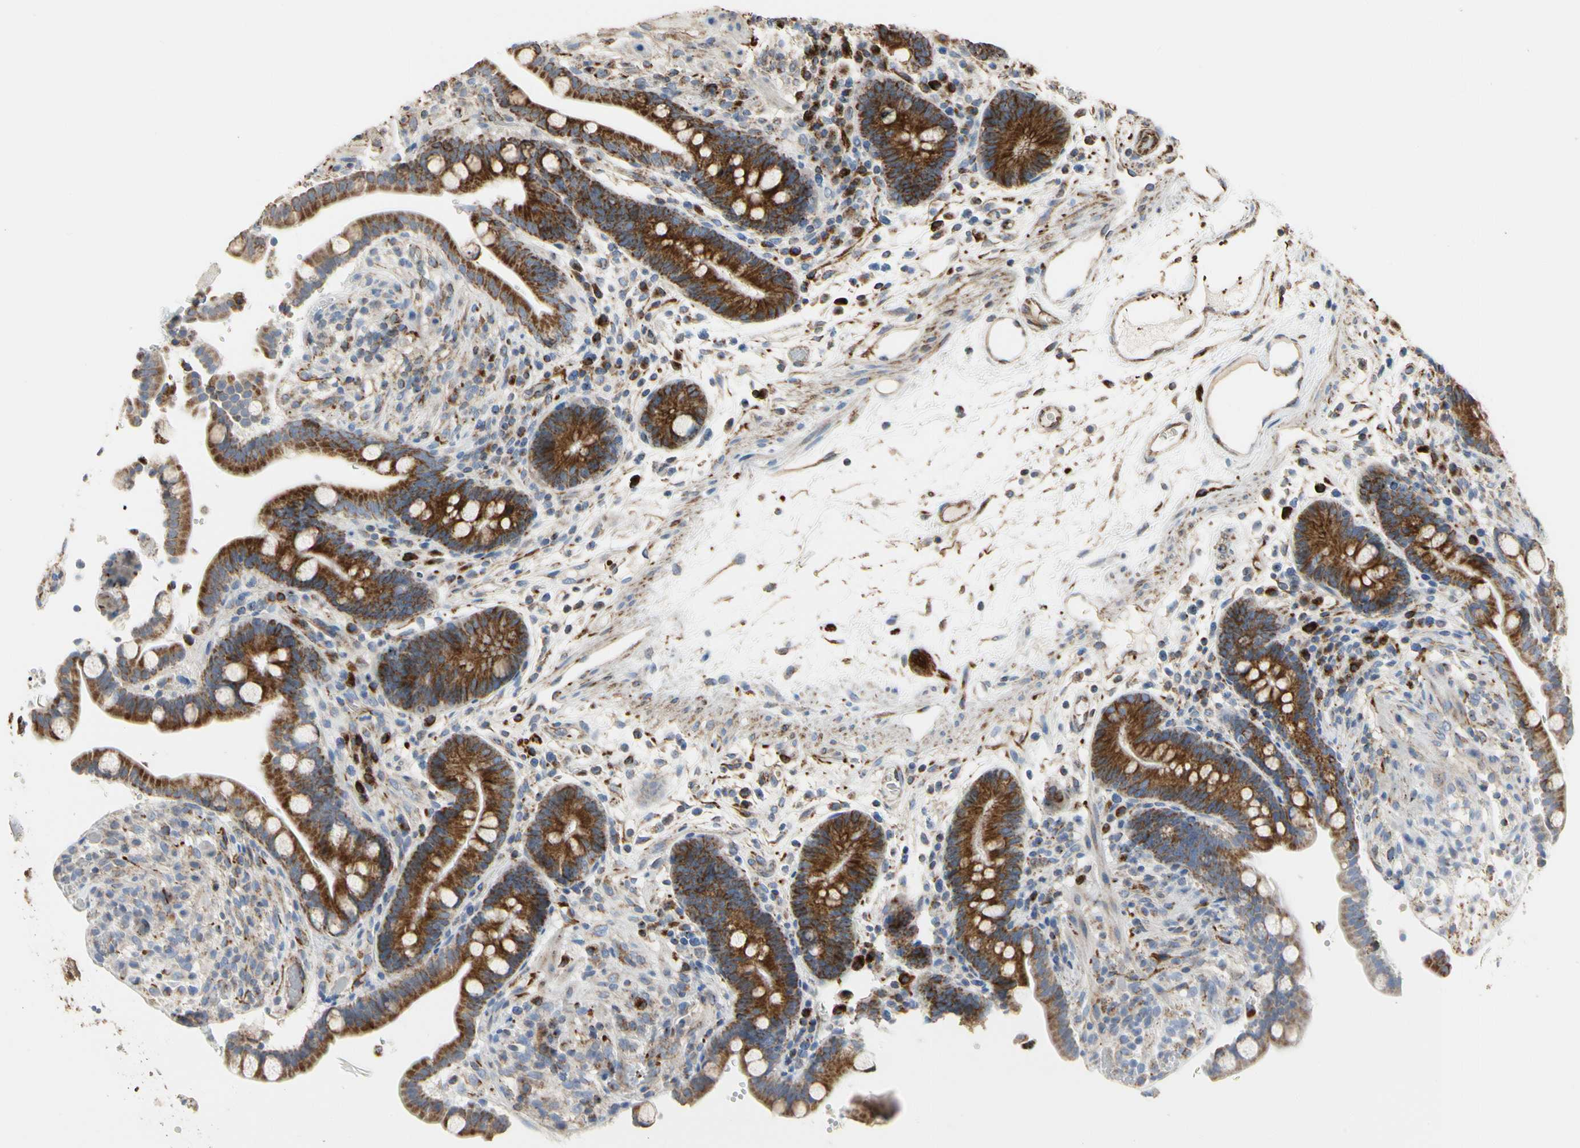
{"staining": {"intensity": "strong", "quantity": ">75%", "location": "cytoplasmic/membranous"}, "tissue": "colon", "cell_type": "Endothelial cells", "image_type": "normal", "snomed": [{"axis": "morphology", "description": "Normal tissue, NOS"}, {"axis": "topography", "description": "Colon"}], "caption": "Strong cytoplasmic/membranous positivity for a protein is appreciated in approximately >75% of endothelial cells of benign colon using immunohistochemistry.", "gene": "TUBA1A", "patient": {"sex": "male", "age": 73}}